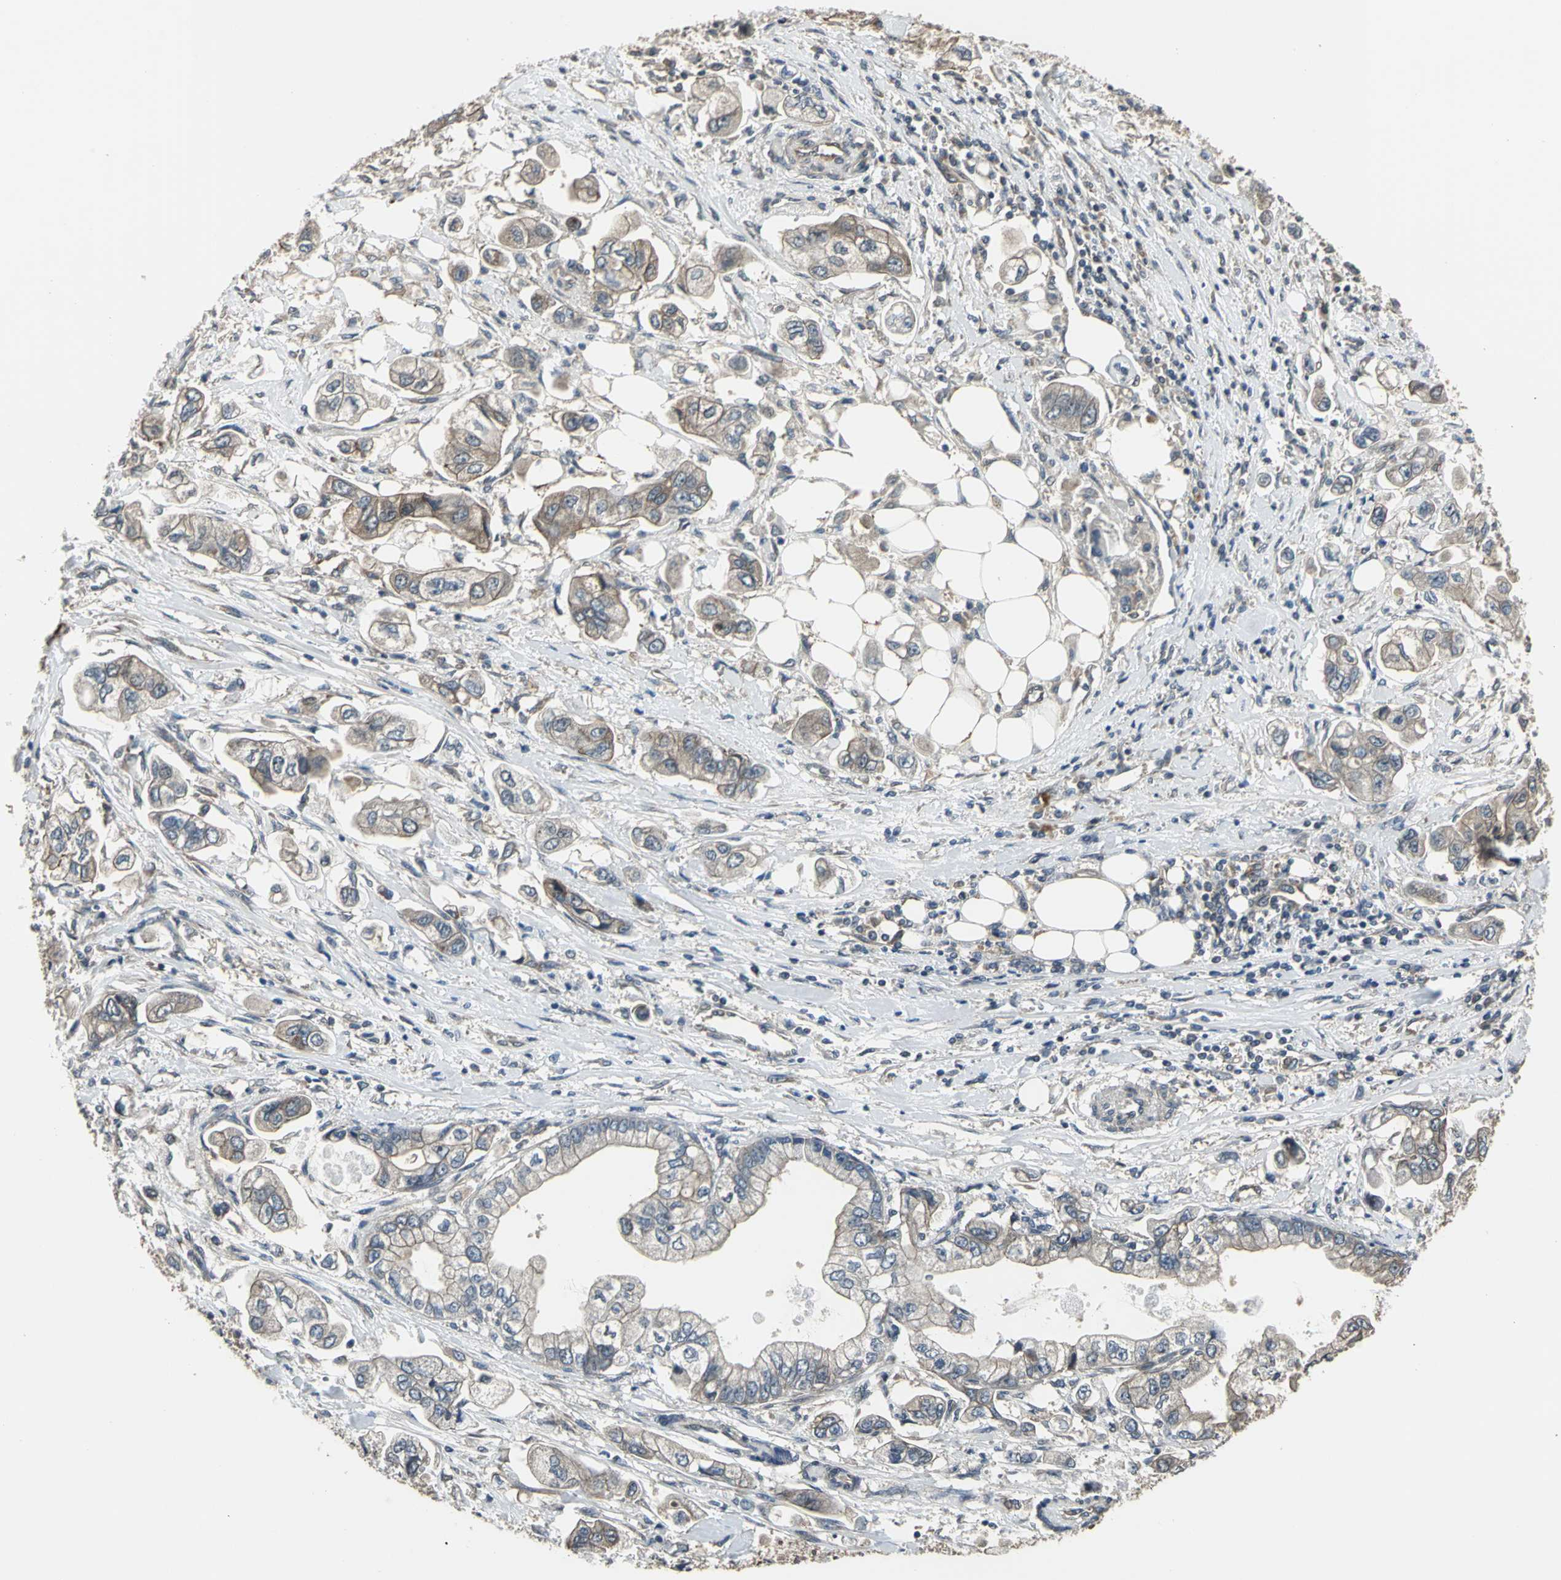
{"staining": {"intensity": "moderate", "quantity": "25%-75%", "location": "cytoplasmic/membranous"}, "tissue": "stomach cancer", "cell_type": "Tumor cells", "image_type": "cancer", "snomed": [{"axis": "morphology", "description": "Adenocarcinoma, NOS"}, {"axis": "topography", "description": "Stomach"}], "caption": "A histopathology image of human stomach cancer stained for a protein reveals moderate cytoplasmic/membranous brown staining in tumor cells.", "gene": "PFDN1", "patient": {"sex": "male", "age": 62}}